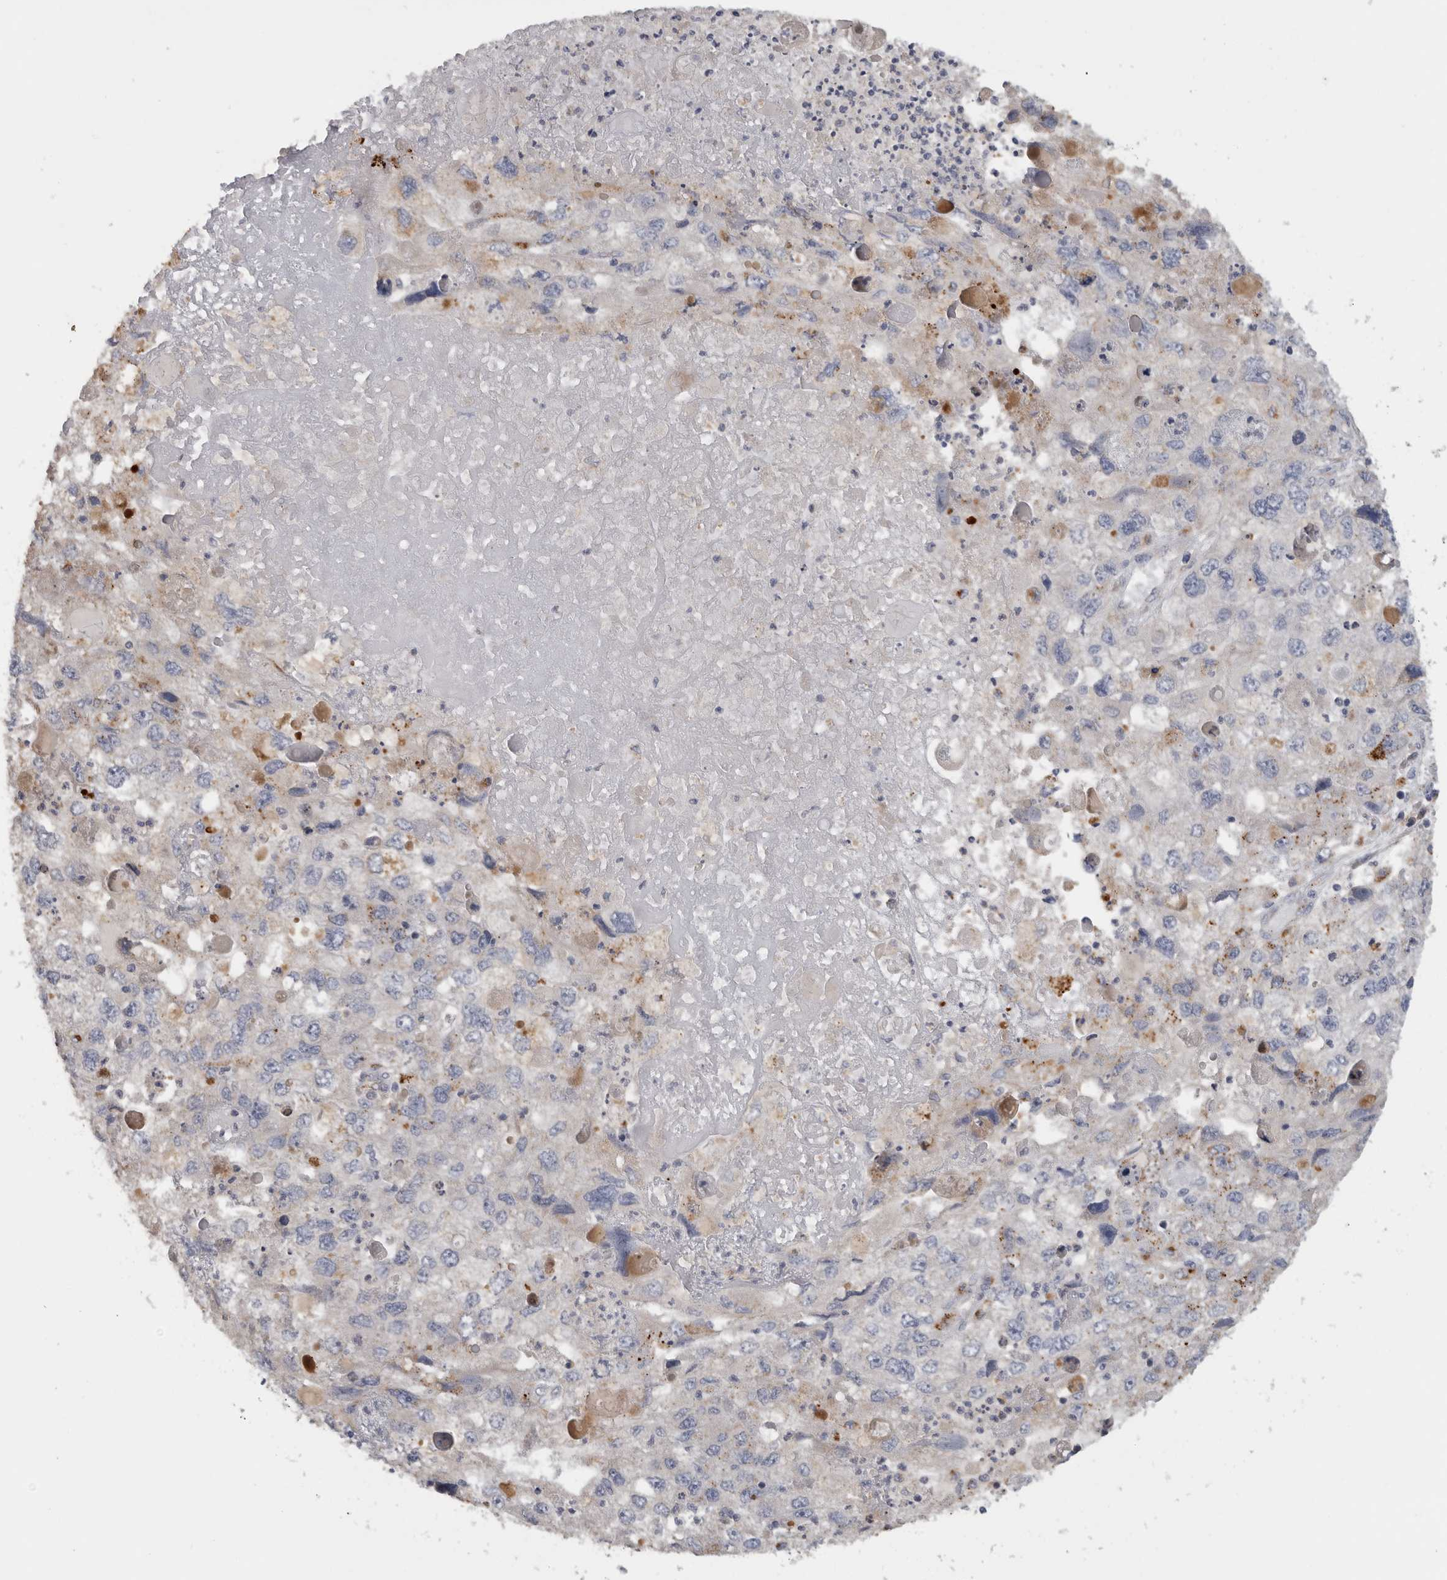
{"staining": {"intensity": "strong", "quantity": "25%-75%", "location": "cytoplasmic/membranous"}, "tissue": "endometrial cancer", "cell_type": "Tumor cells", "image_type": "cancer", "snomed": [{"axis": "morphology", "description": "Adenocarcinoma, NOS"}, {"axis": "topography", "description": "Endometrium"}], "caption": "Tumor cells demonstrate high levels of strong cytoplasmic/membranous expression in about 25%-75% of cells in human endometrial adenocarcinoma.", "gene": "MGAT1", "patient": {"sex": "female", "age": 49}}